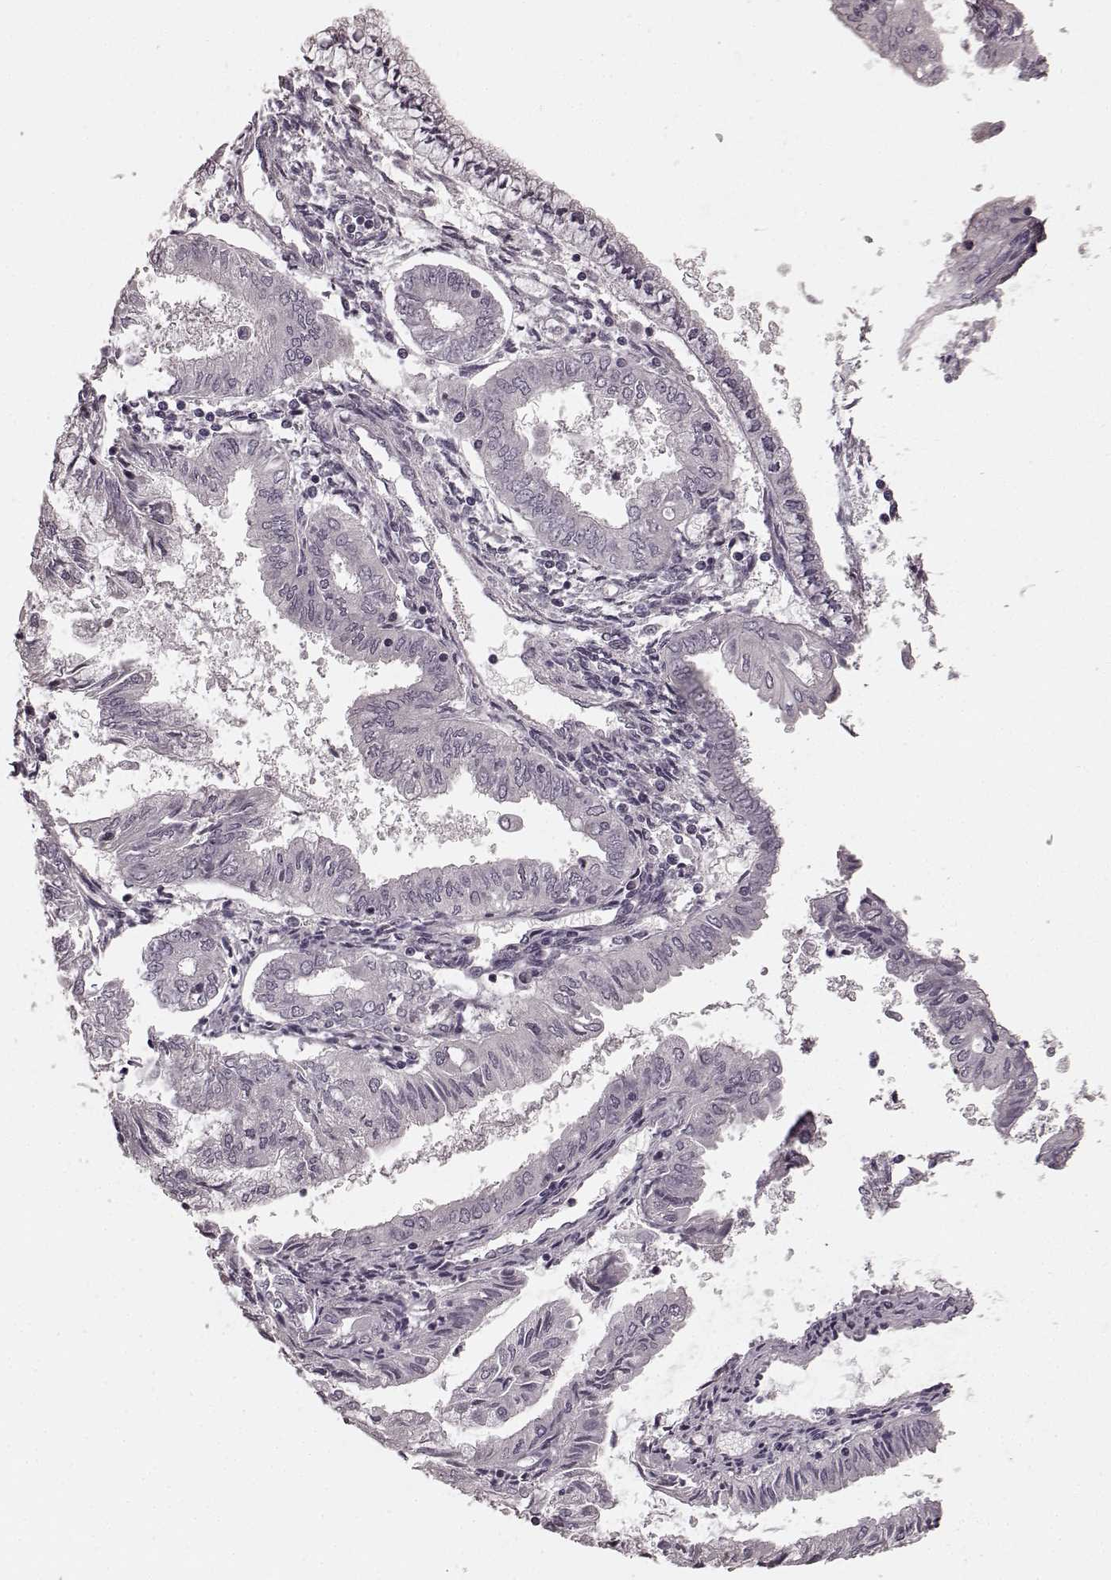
{"staining": {"intensity": "negative", "quantity": "none", "location": "none"}, "tissue": "endometrial cancer", "cell_type": "Tumor cells", "image_type": "cancer", "snomed": [{"axis": "morphology", "description": "Adenocarcinoma, NOS"}, {"axis": "topography", "description": "Endometrium"}], "caption": "A histopathology image of human endometrial cancer (adenocarcinoma) is negative for staining in tumor cells. (Brightfield microscopy of DAB immunohistochemistry at high magnification).", "gene": "PRKCE", "patient": {"sex": "female", "age": 68}}